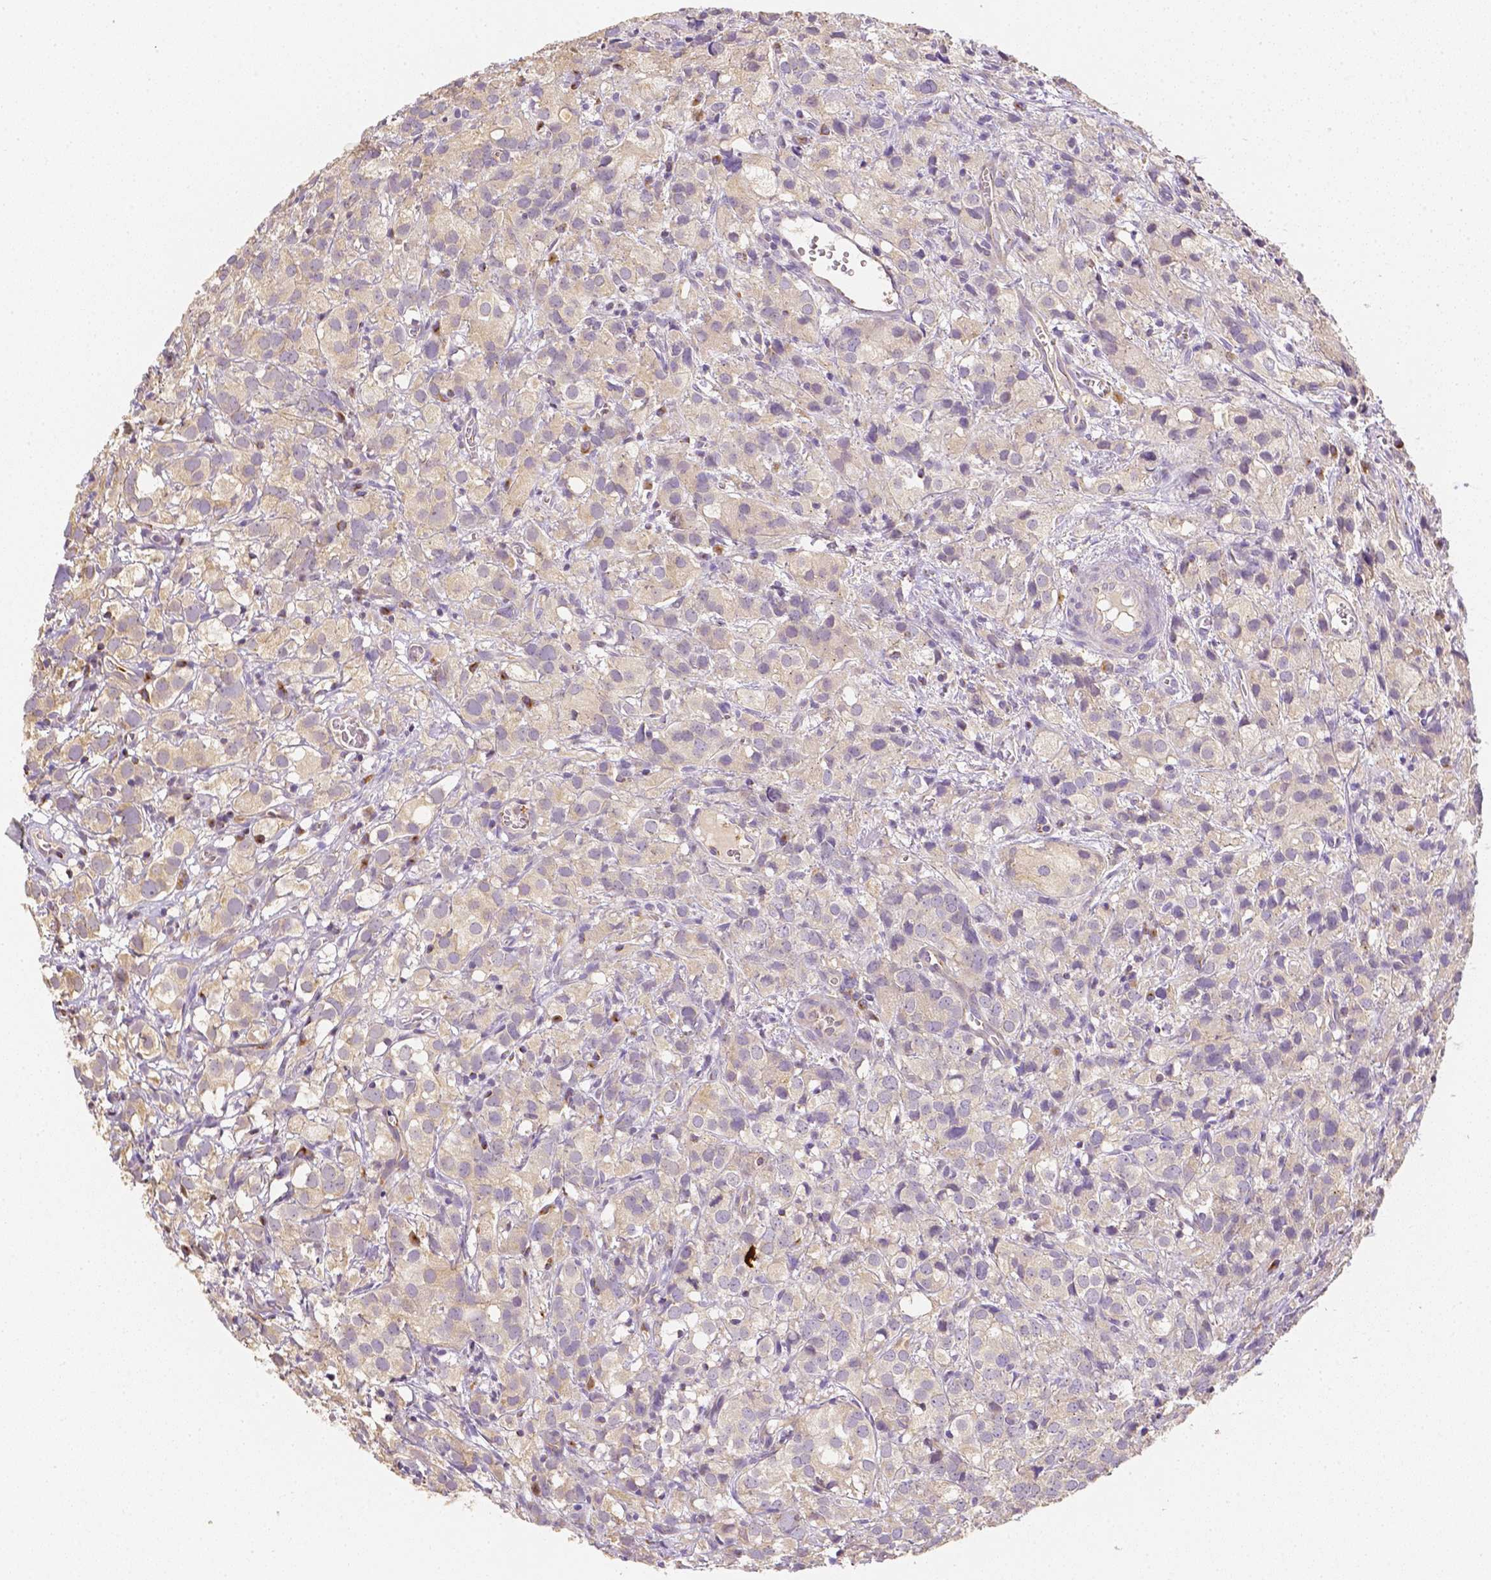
{"staining": {"intensity": "negative", "quantity": "none", "location": "none"}, "tissue": "prostate cancer", "cell_type": "Tumor cells", "image_type": "cancer", "snomed": [{"axis": "morphology", "description": "Adenocarcinoma, High grade"}, {"axis": "topography", "description": "Prostate"}], "caption": "A high-resolution histopathology image shows immunohistochemistry staining of prostate cancer (high-grade adenocarcinoma), which reveals no significant staining in tumor cells.", "gene": "C10orf67", "patient": {"sex": "male", "age": 86}}